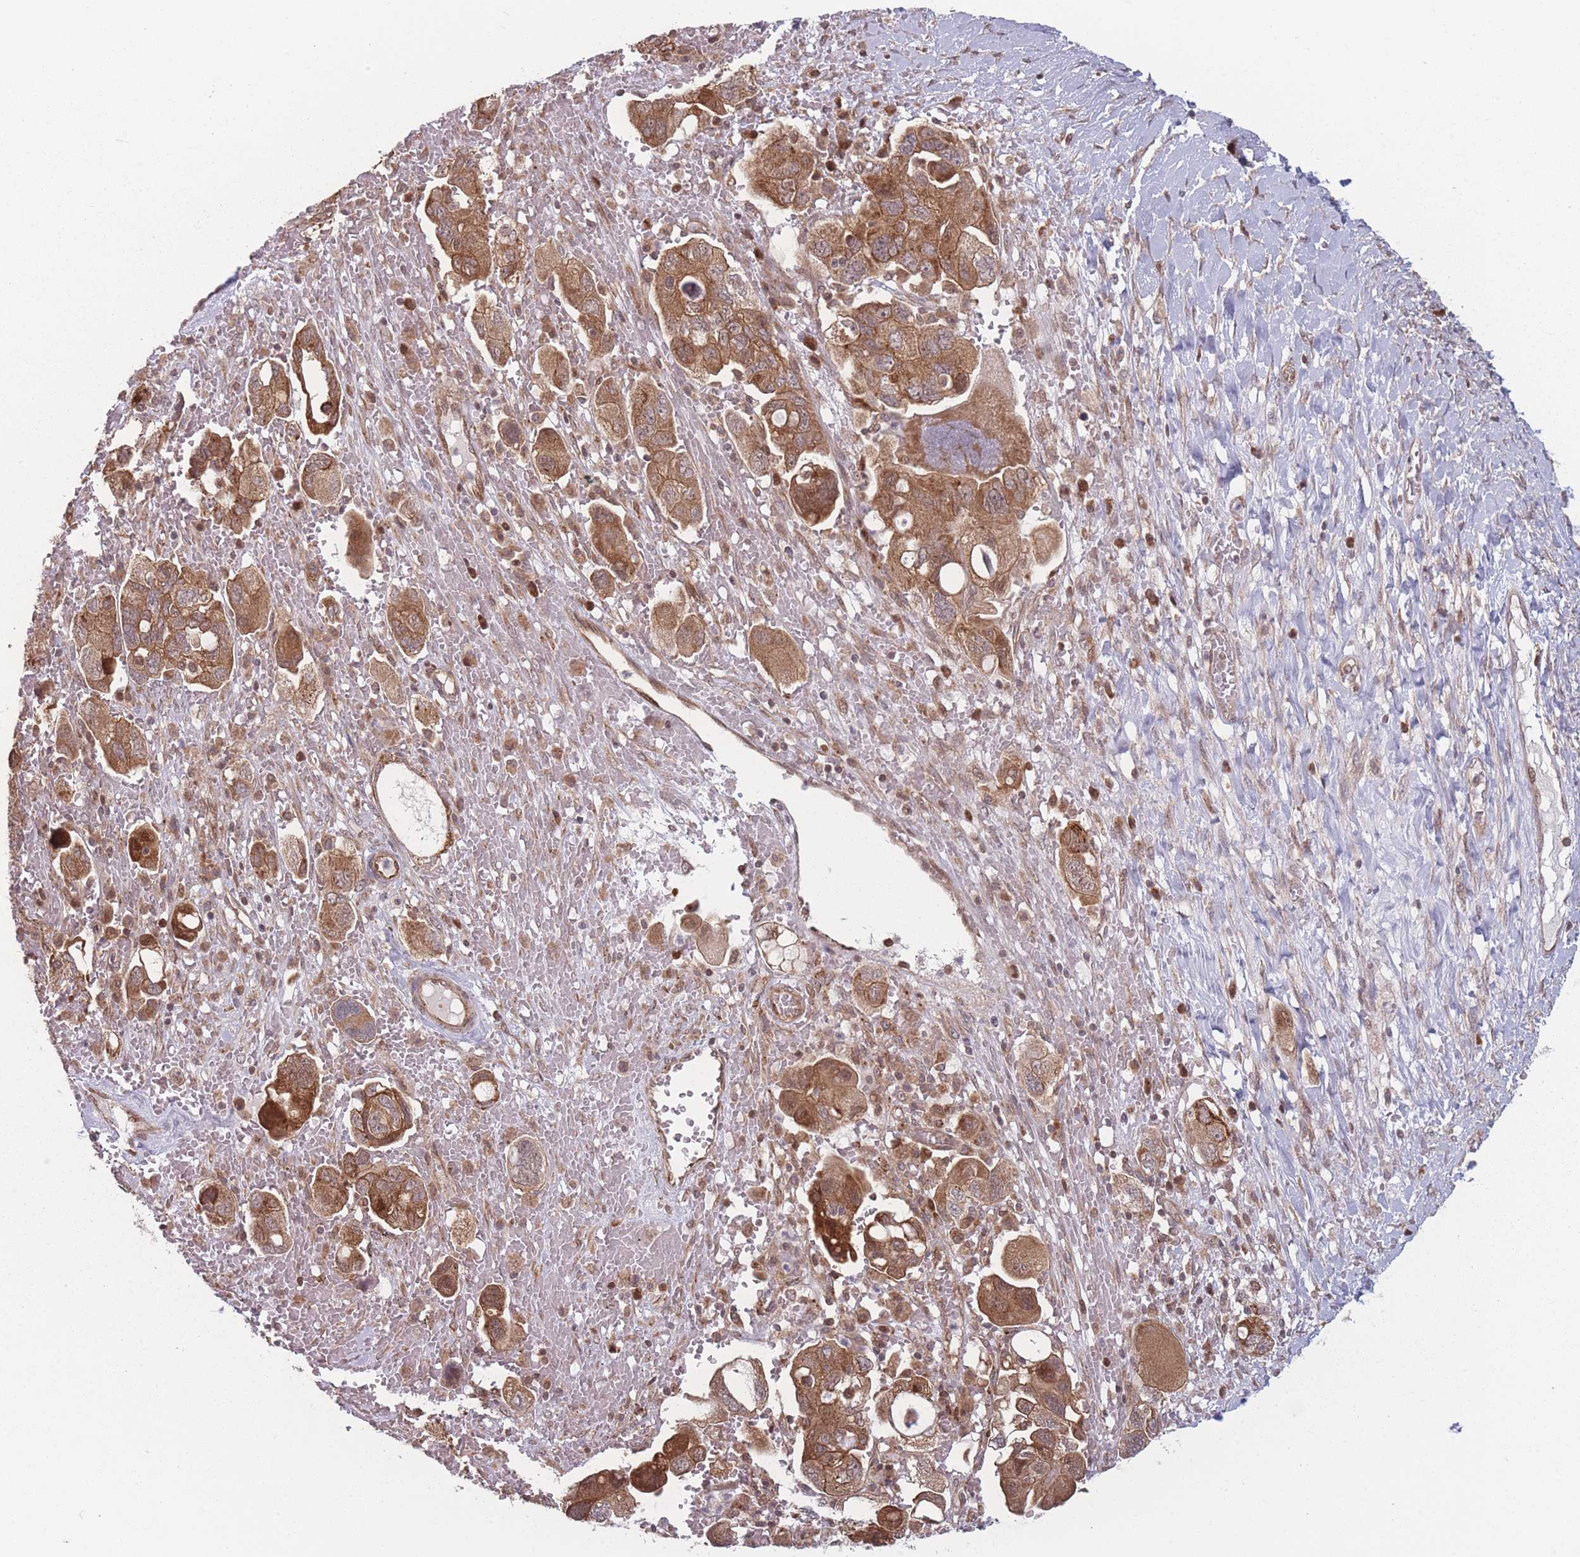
{"staining": {"intensity": "moderate", "quantity": ">75%", "location": "cytoplasmic/membranous"}, "tissue": "ovarian cancer", "cell_type": "Tumor cells", "image_type": "cancer", "snomed": [{"axis": "morphology", "description": "Carcinoma, NOS"}, {"axis": "morphology", "description": "Cystadenocarcinoma, serous, NOS"}, {"axis": "topography", "description": "Ovary"}], "caption": "Ovarian cancer stained with a brown dye exhibits moderate cytoplasmic/membranous positive expression in approximately >75% of tumor cells.", "gene": "RPS18", "patient": {"sex": "female", "age": 69}}